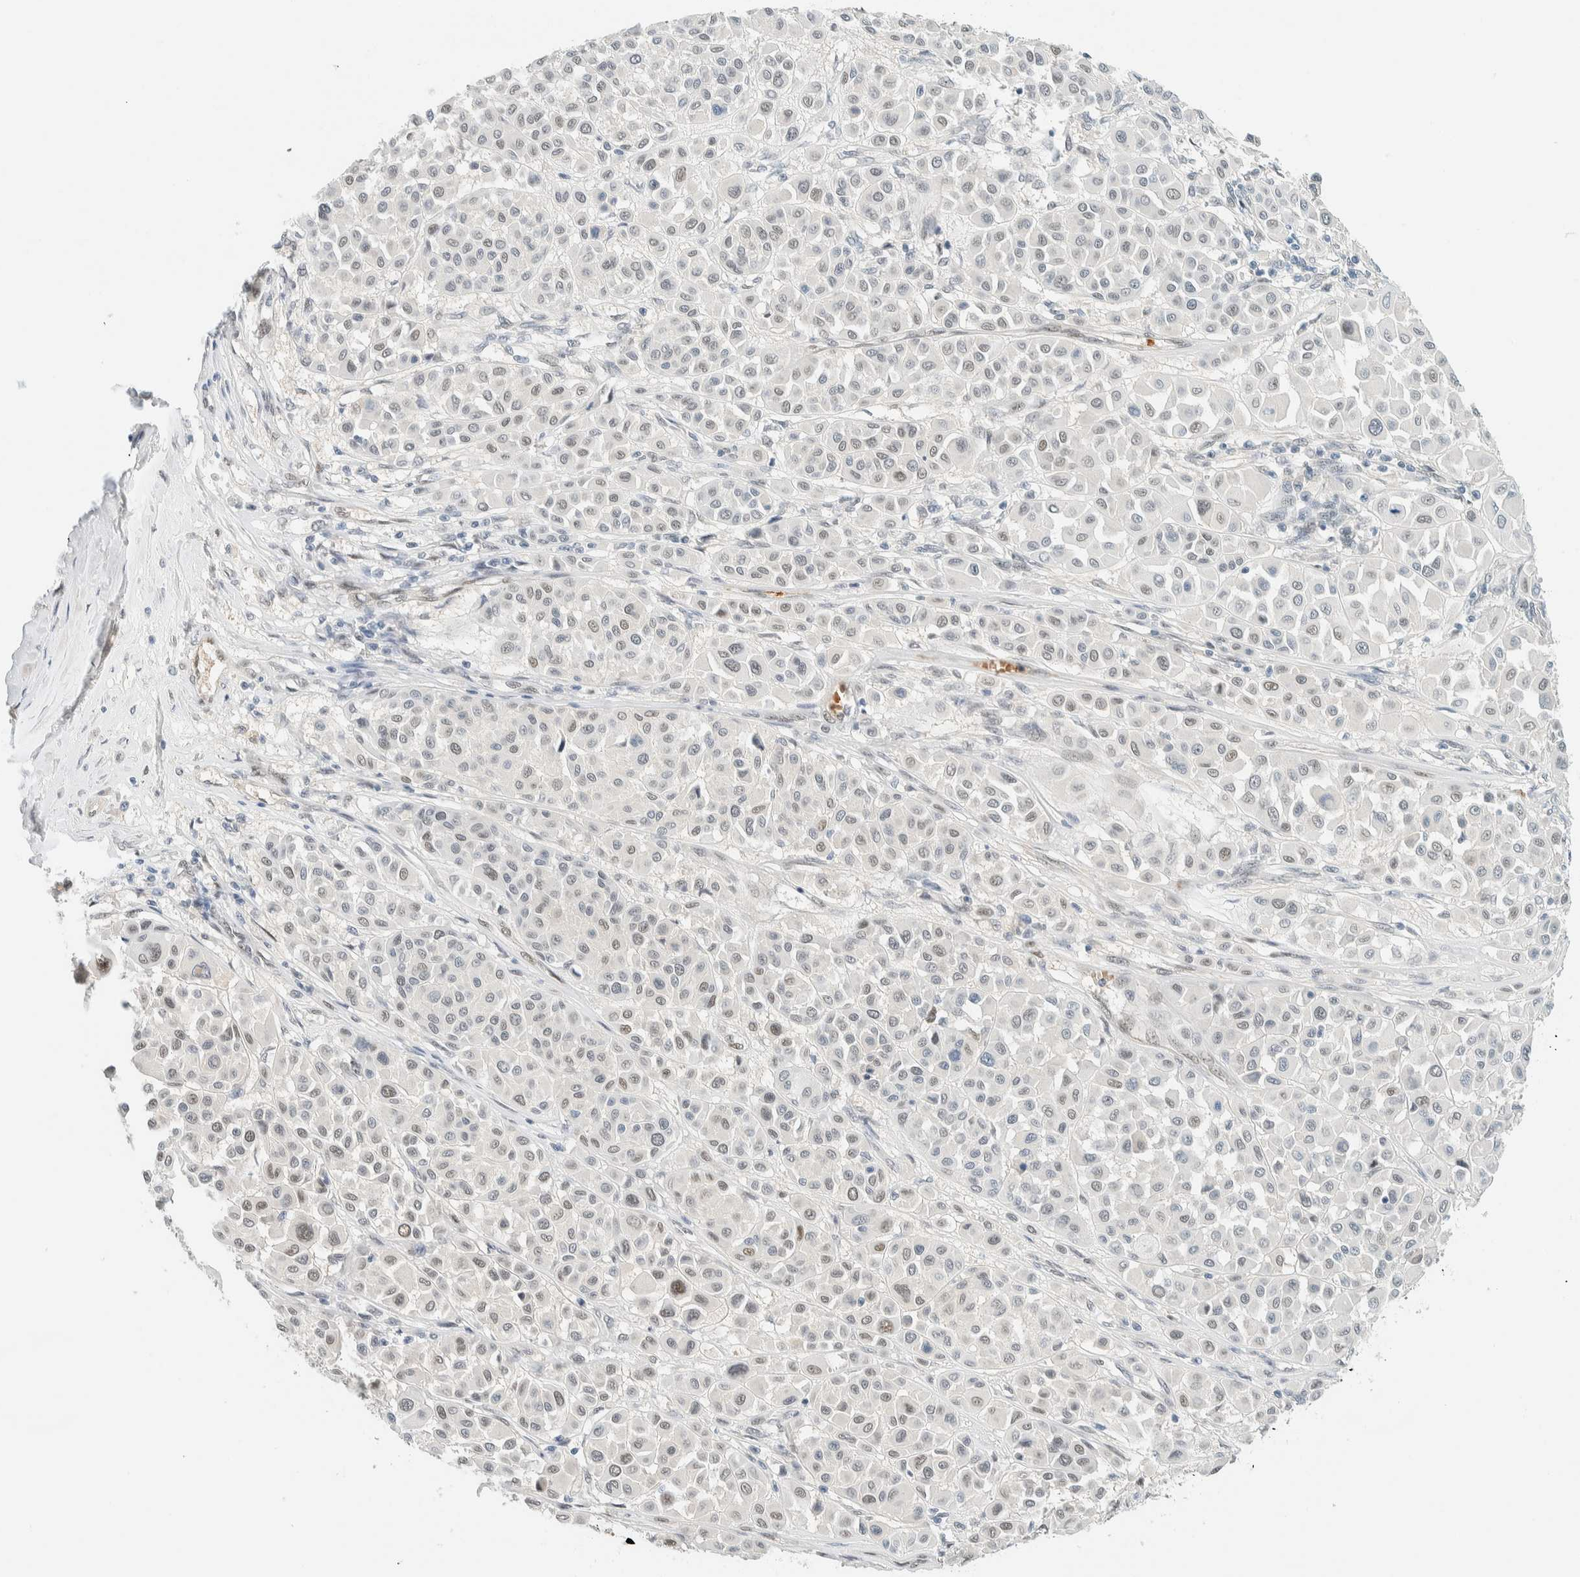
{"staining": {"intensity": "weak", "quantity": "<25%", "location": "nuclear"}, "tissue": "melanoma", "cell_type": "Tumor cells", "image_type": "cancer", "snomed": [{"axis": "morphology", "description": "Malignant melanoma, Metastatic site"}, {"axis": "topography", "description": "Soft tissue"}], "caption": "An immunohistochemistry micrograph of malignant melanoma (metastatic site) is shown. There is no staining in tumor cells of malignant melanoma (metastatic site). (DAB (3,3'-diaminobenzidine) IHC, high magnification).", "gene": "TSTD2", "patient": {"sex": "male", "age": 41}}